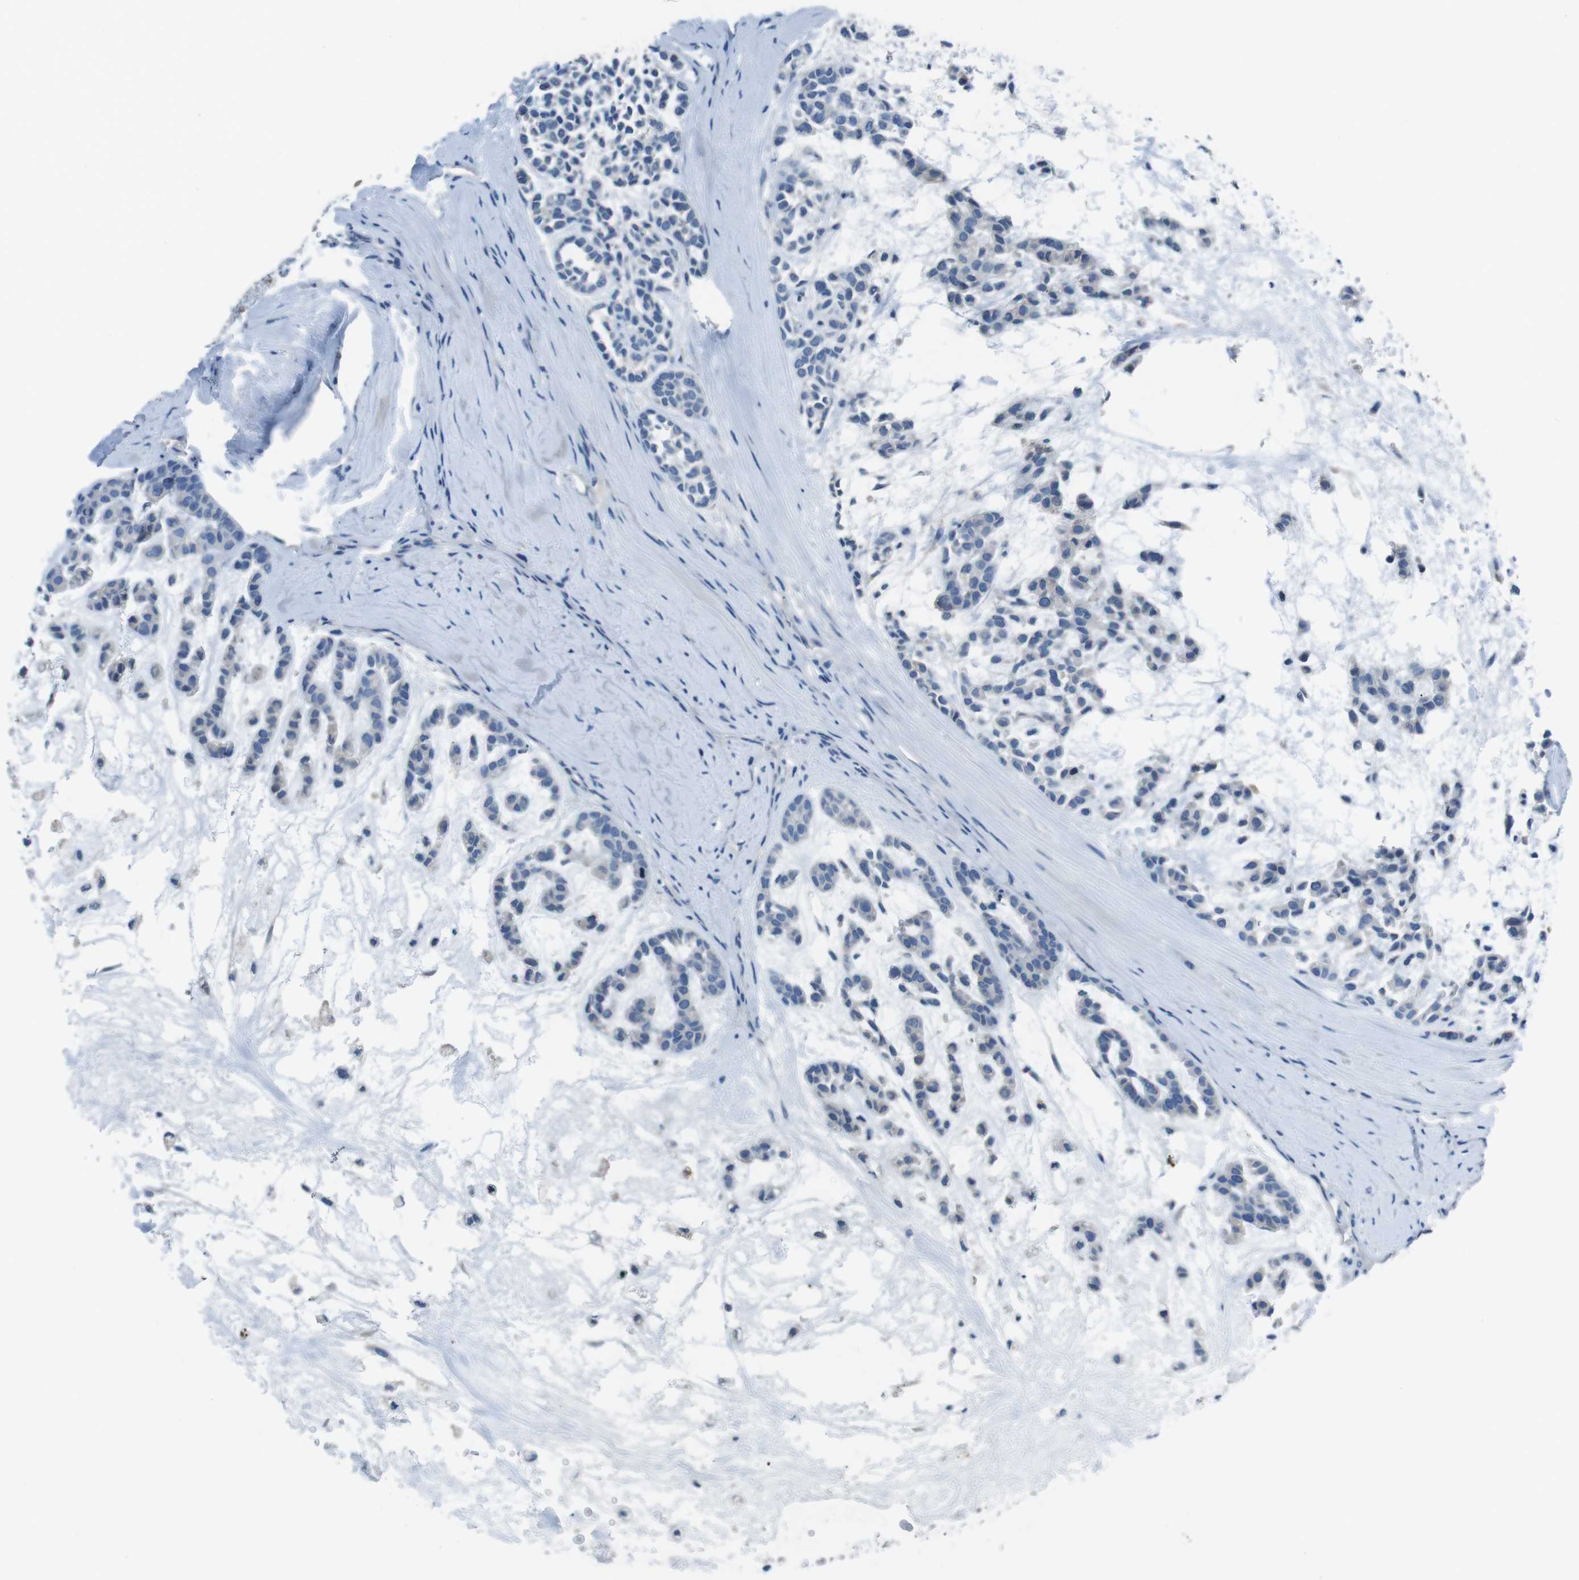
{"staining": {"intensity": "negative", "quantity": "none", "location": "none"}, "tissue": "head and neck cancer", "cell_type": "Tumor cells", "image_type": "cancer", "snomed": [{"axis": "morphology", "description": "Adenocarcinoma, NOS"}, {"axis": "morphology", "description": "Adenoma, NOS"}, {"axis": "topography", "description": "Head-Neck"}], "caption": "IHC micrograph of adenocarcinoma (head and neck) stained for a protein (brown), which shows no expression in tumor cells.", "gene": "TULP3", "patient": {"sex": "female", "age": 55}}